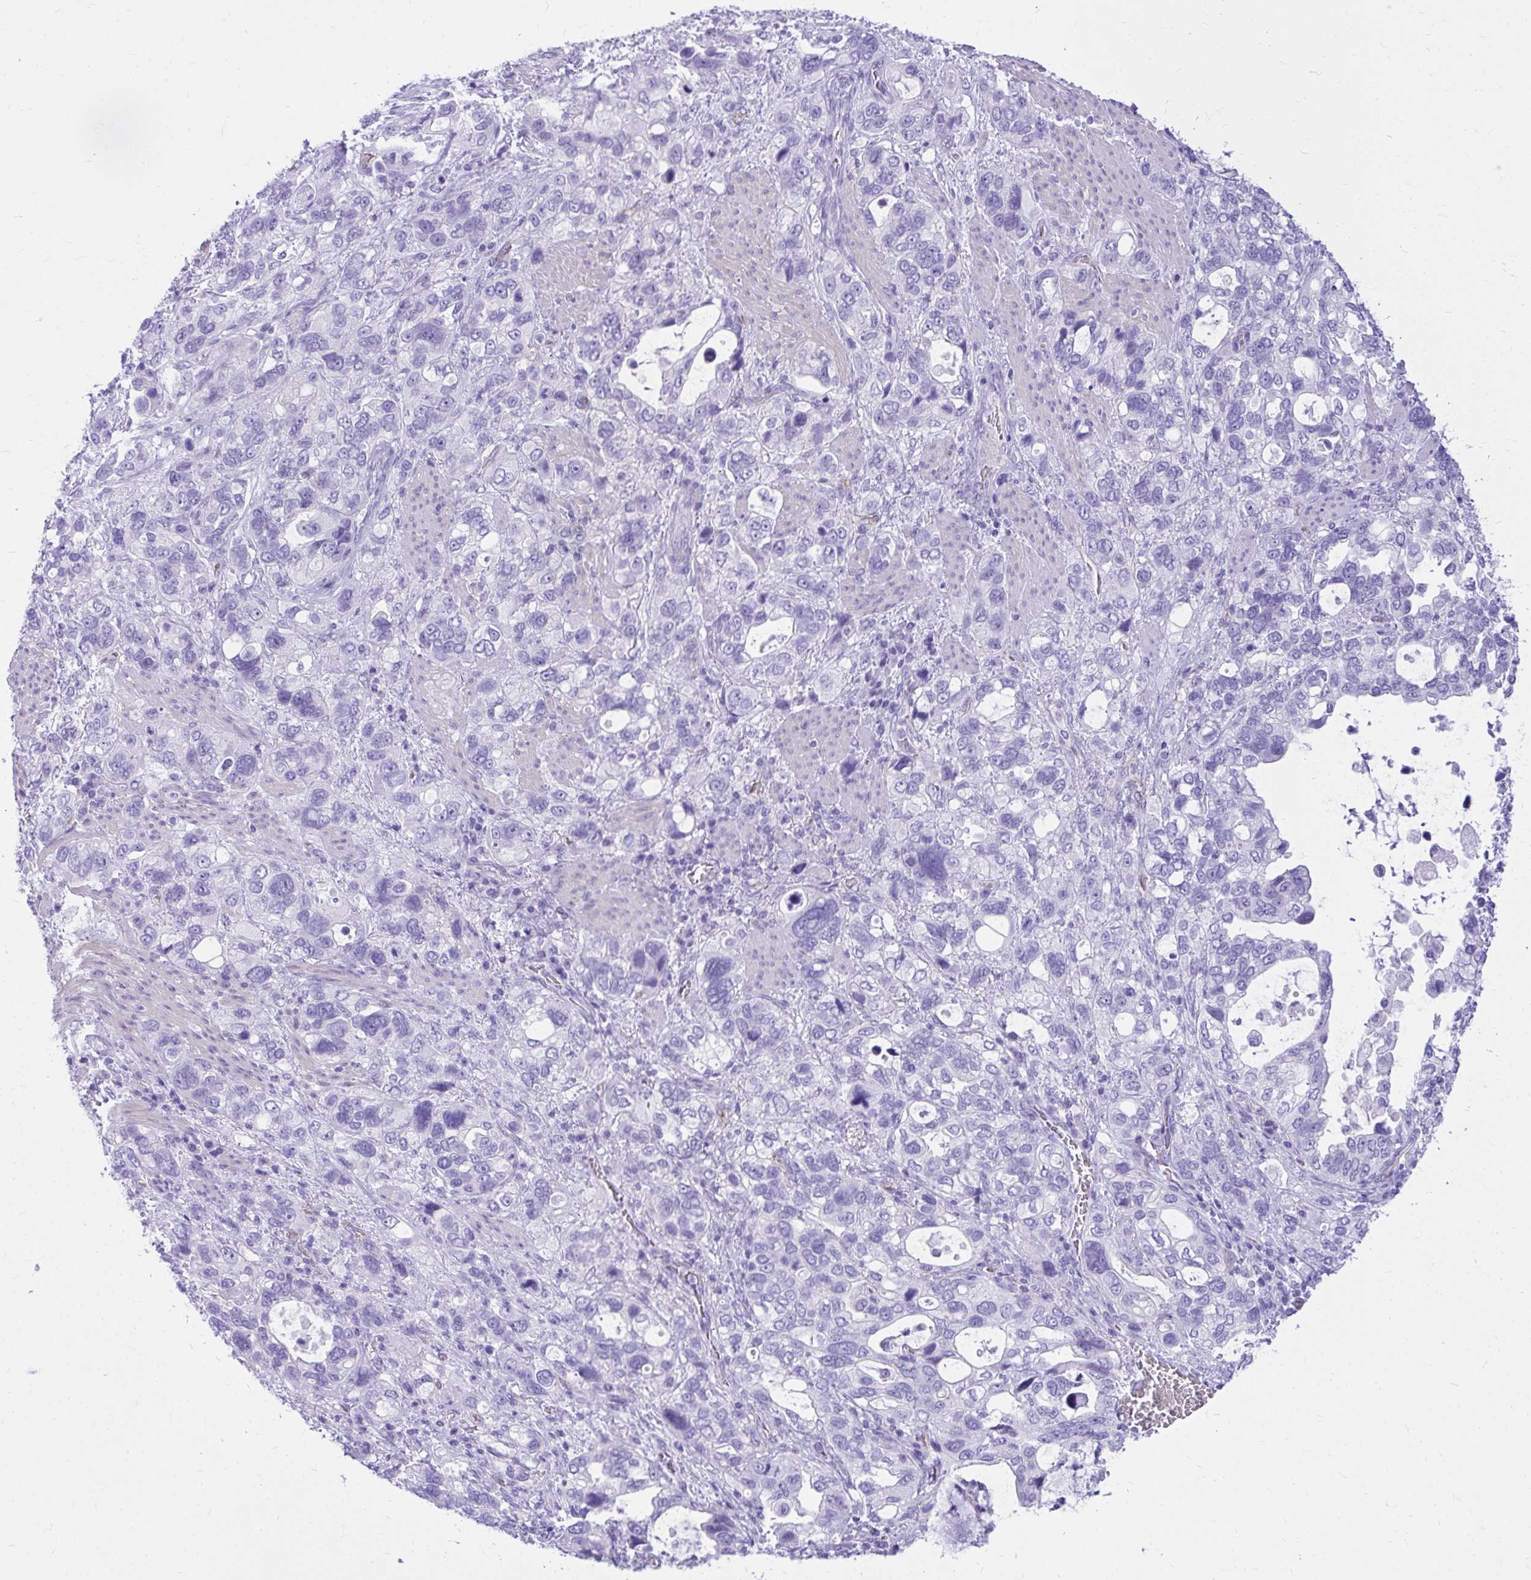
{"staining": {"intensity": "negative", "quantity": "none", "location": "none"}, "tissue": "stomach cancer", "cell_type": "Tumor cells", "image_type": "cancer", "snomed": [{"axis": "morphology", "description": "Adenocarcinoma, NOS"}, {"axis": "topography", "description": "Stomach, upper"}], "caption": "Tumor cells are negative for brown protein staining in stomach adenocarcinoma. (Brightfield microscopy of DAB (3,3'-diaminobenzidine) IHC at high magnification).", "gene": "PELI3", "patient": {"sex": "female", "age": 81}}